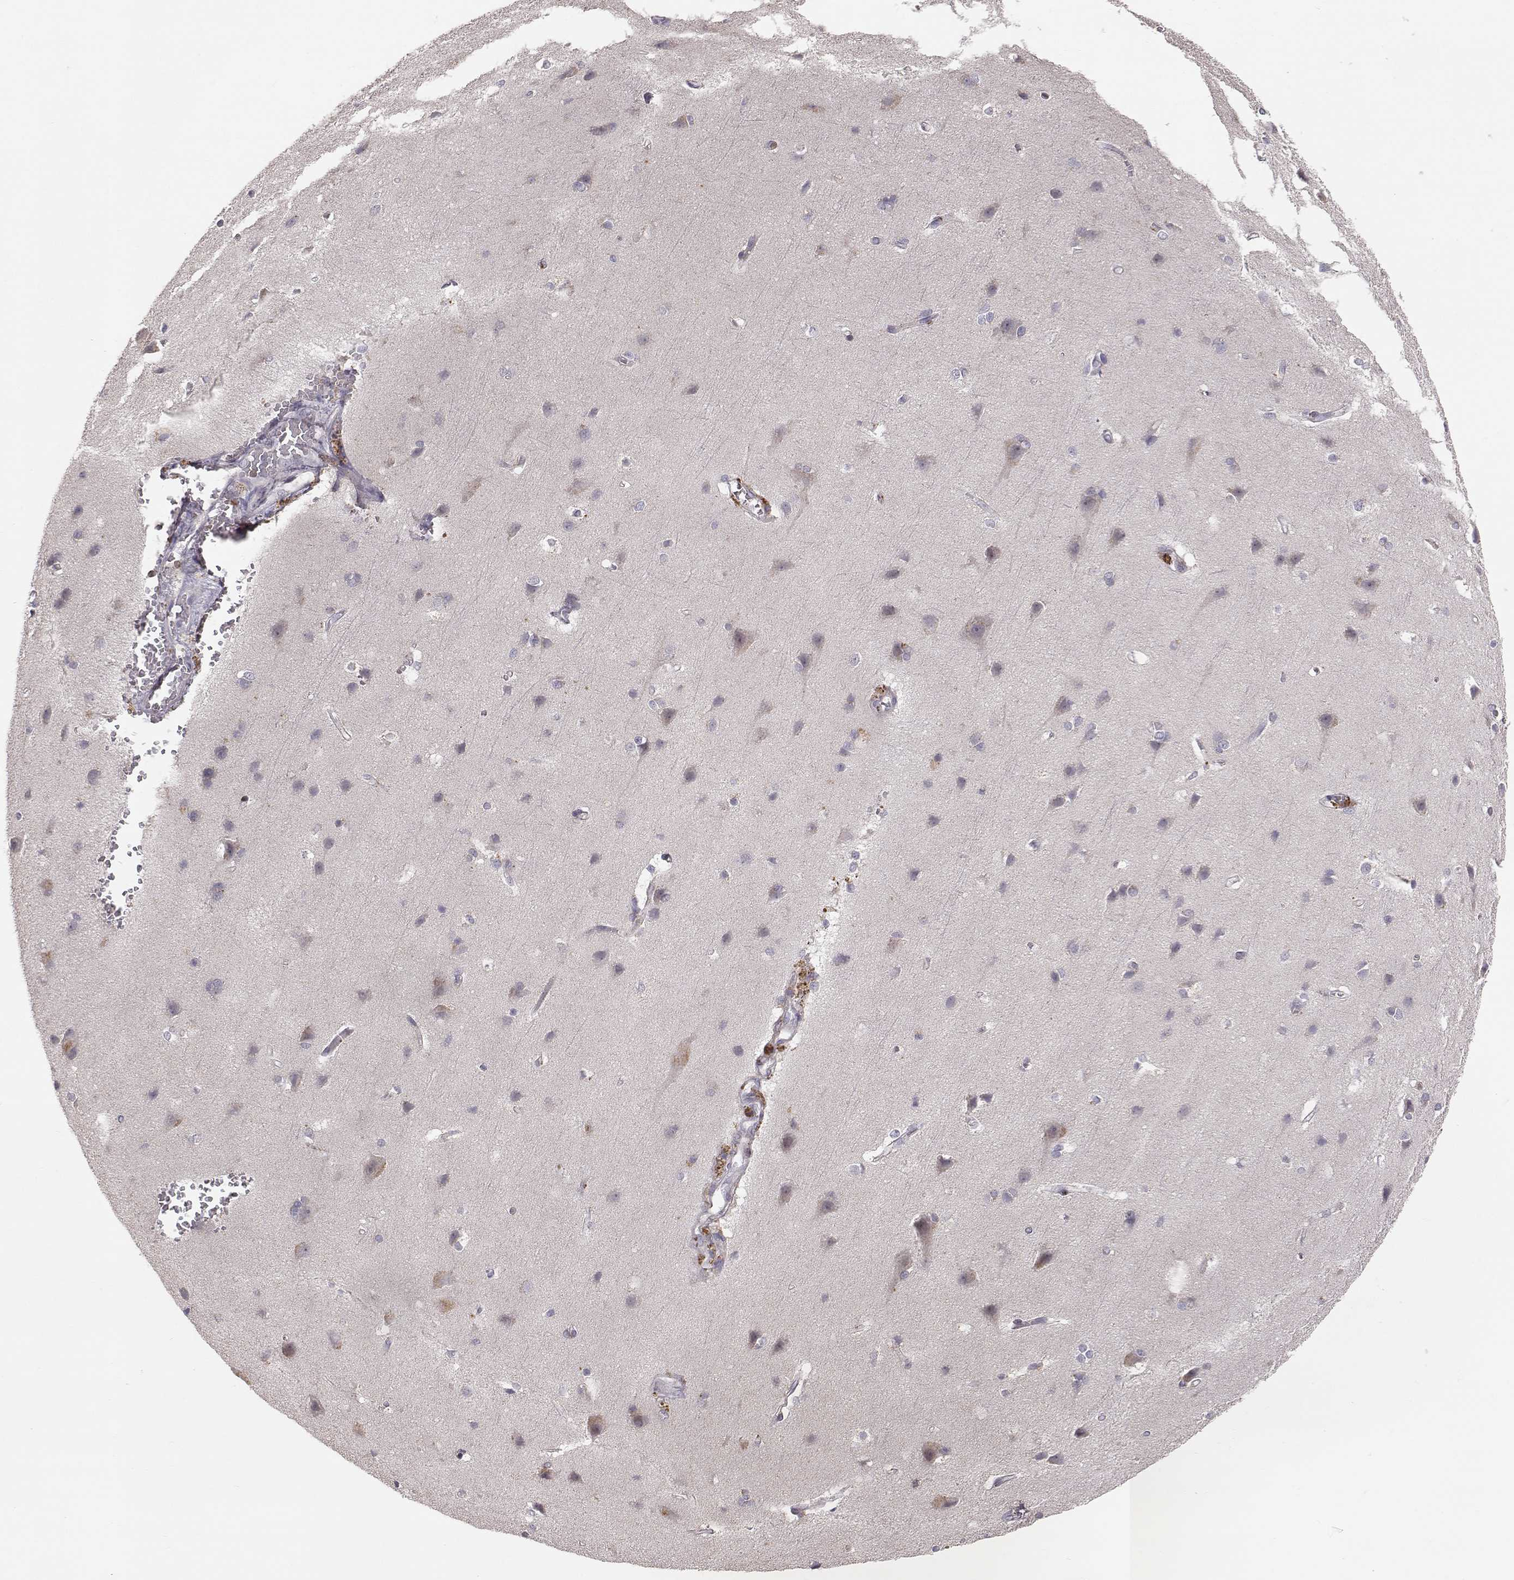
{"staining": {"intensity": "negative", "quantity": "none", "location": "none"}, "tissue": "cerebral cortex", "cell_type": "Endothelial cells", "image_type": "normal", "snomed": [{"axis": "morphology", "description": "Normal tissue, NOS"}, {"axis": "topography", "description": "Cerebral cortex"}], "caption": "An image of cerebral cortex stained for a protein reveals no brown staining in endothelial cells. (DAB immunohistochemistry with hematoxylin counter stain).", "gene": "GRAP2", "patient": {"sex": "male", "age": 37}}